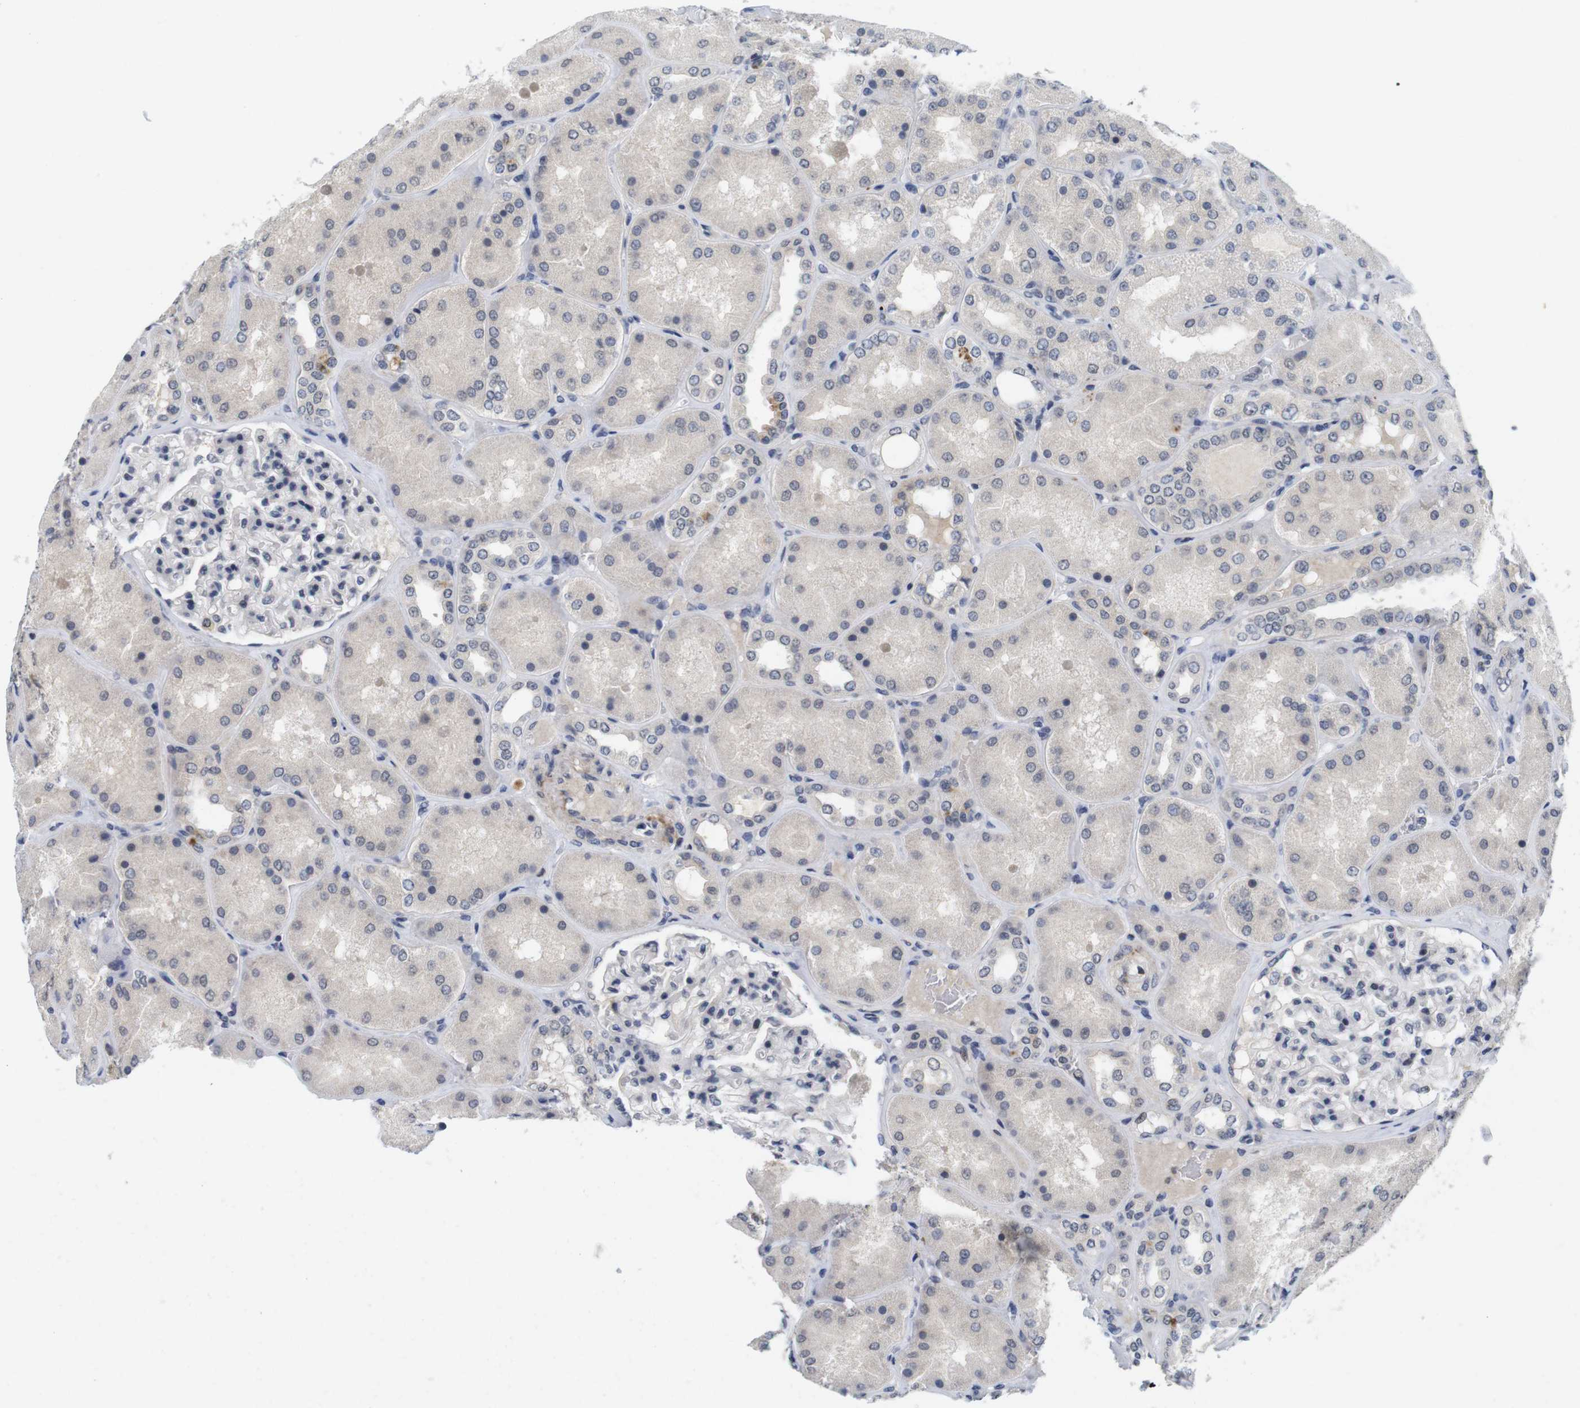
{"staining": {"intensity": "negative", "quantity": "none", "location": "none"}, "tissue": "kidney", "cell_type": "Cells in glomeruli", "image_type": "normal", "snomed": [{"axis": "morphology", "description": "Normal tissue, NOS"}, {"axis": "topography", "description": "Kidney"}], "caption": "This is an immunohistochemistry (IHC) histopathology image of benign human kidney. There is no expression in cells in glomeruli.", "gene": "SKP2", "patient": {"sex": "female", "age": 56}}